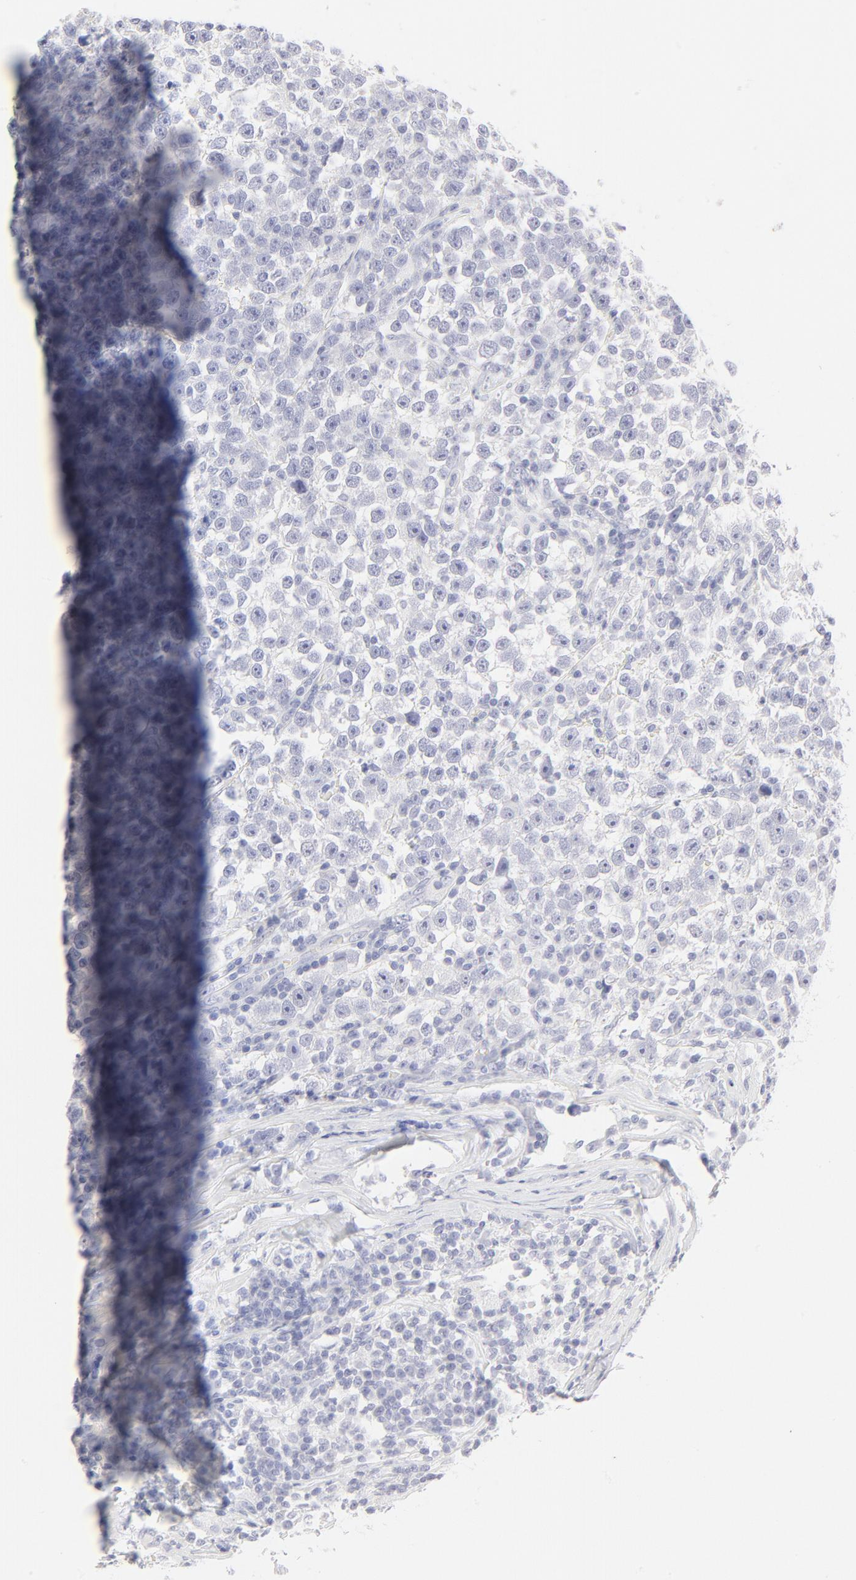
{"staining": {"intensity": "negative", "quantity": "none", "location": "none"}, "tissue": "testis cancer", "cell_type": "Tumor cells", "image_type": "cancer", "snomed": [{"axis": "morphology", "description": "Seminoma, NOS"}, {"axis": "topography", "description": "Testis"}], "caption": "Tumor cells are negative for protein expression in human seminoma (testis). (DAB (3,3'-diaminobenzidine) immunohistochemistry (IHC) visualized using brightfield microscopy, high magnification).", "gene": "ELF3", "patient": {"sex": "male", "age": 43}}